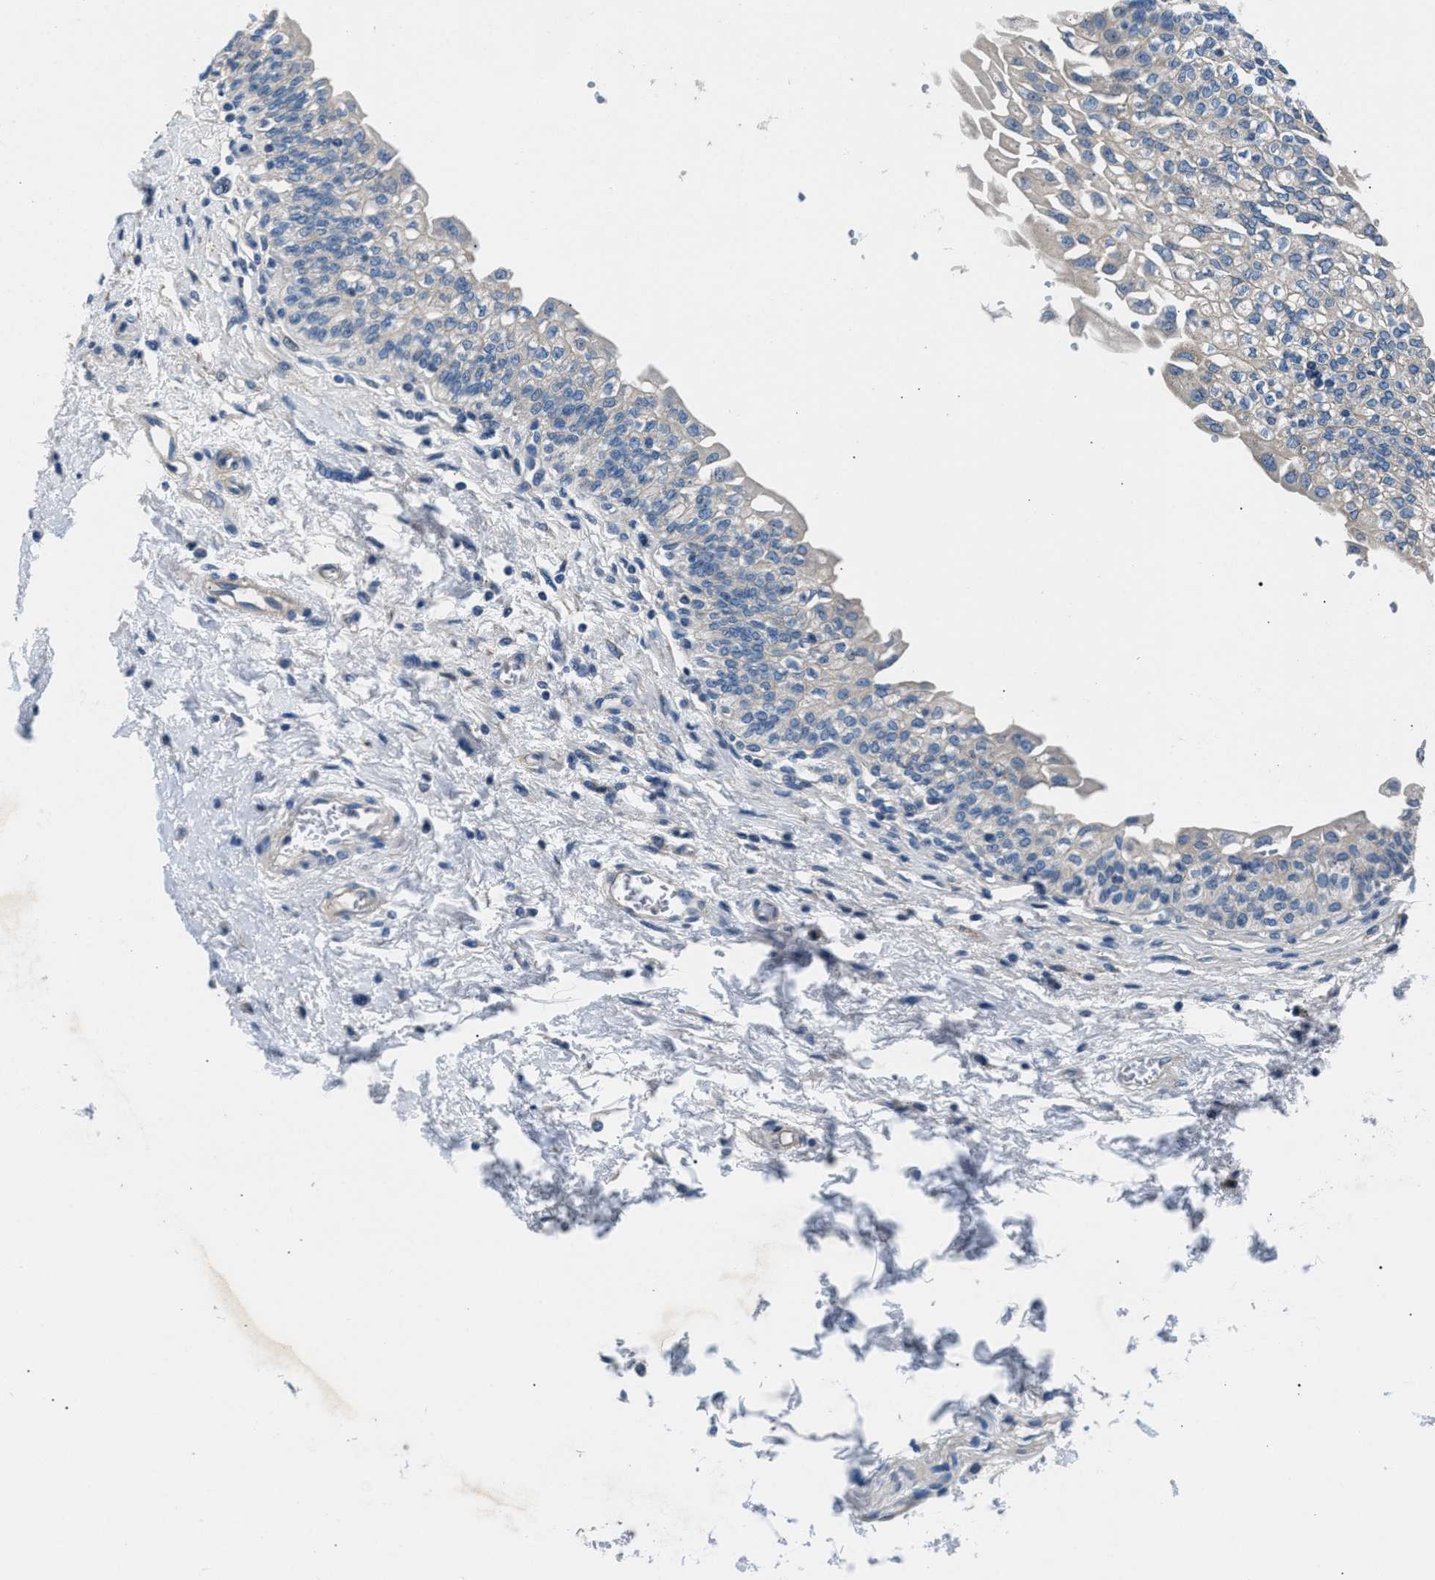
{"staining": {"intensity": "weak", "quantity": "25%-75%", "location": "cytoplasmic/membranous"}, "tissue": "urinary bladder", "cell_type": "Urothelial cells", "image_type": "normal", "snomed": [{"axis": "morphology", "description": "Normal tissue, NOS"}, {"axis": "topography", "description": "Urinary bladder"}], "caption": "A low amount of weak cytoplasmic/membranous positivity is present in approximately 25%-75% of urothelial cells in normal urinary bladder.", "gene": "CDRT4", "patient": {"sex": "male", "age": 55}}